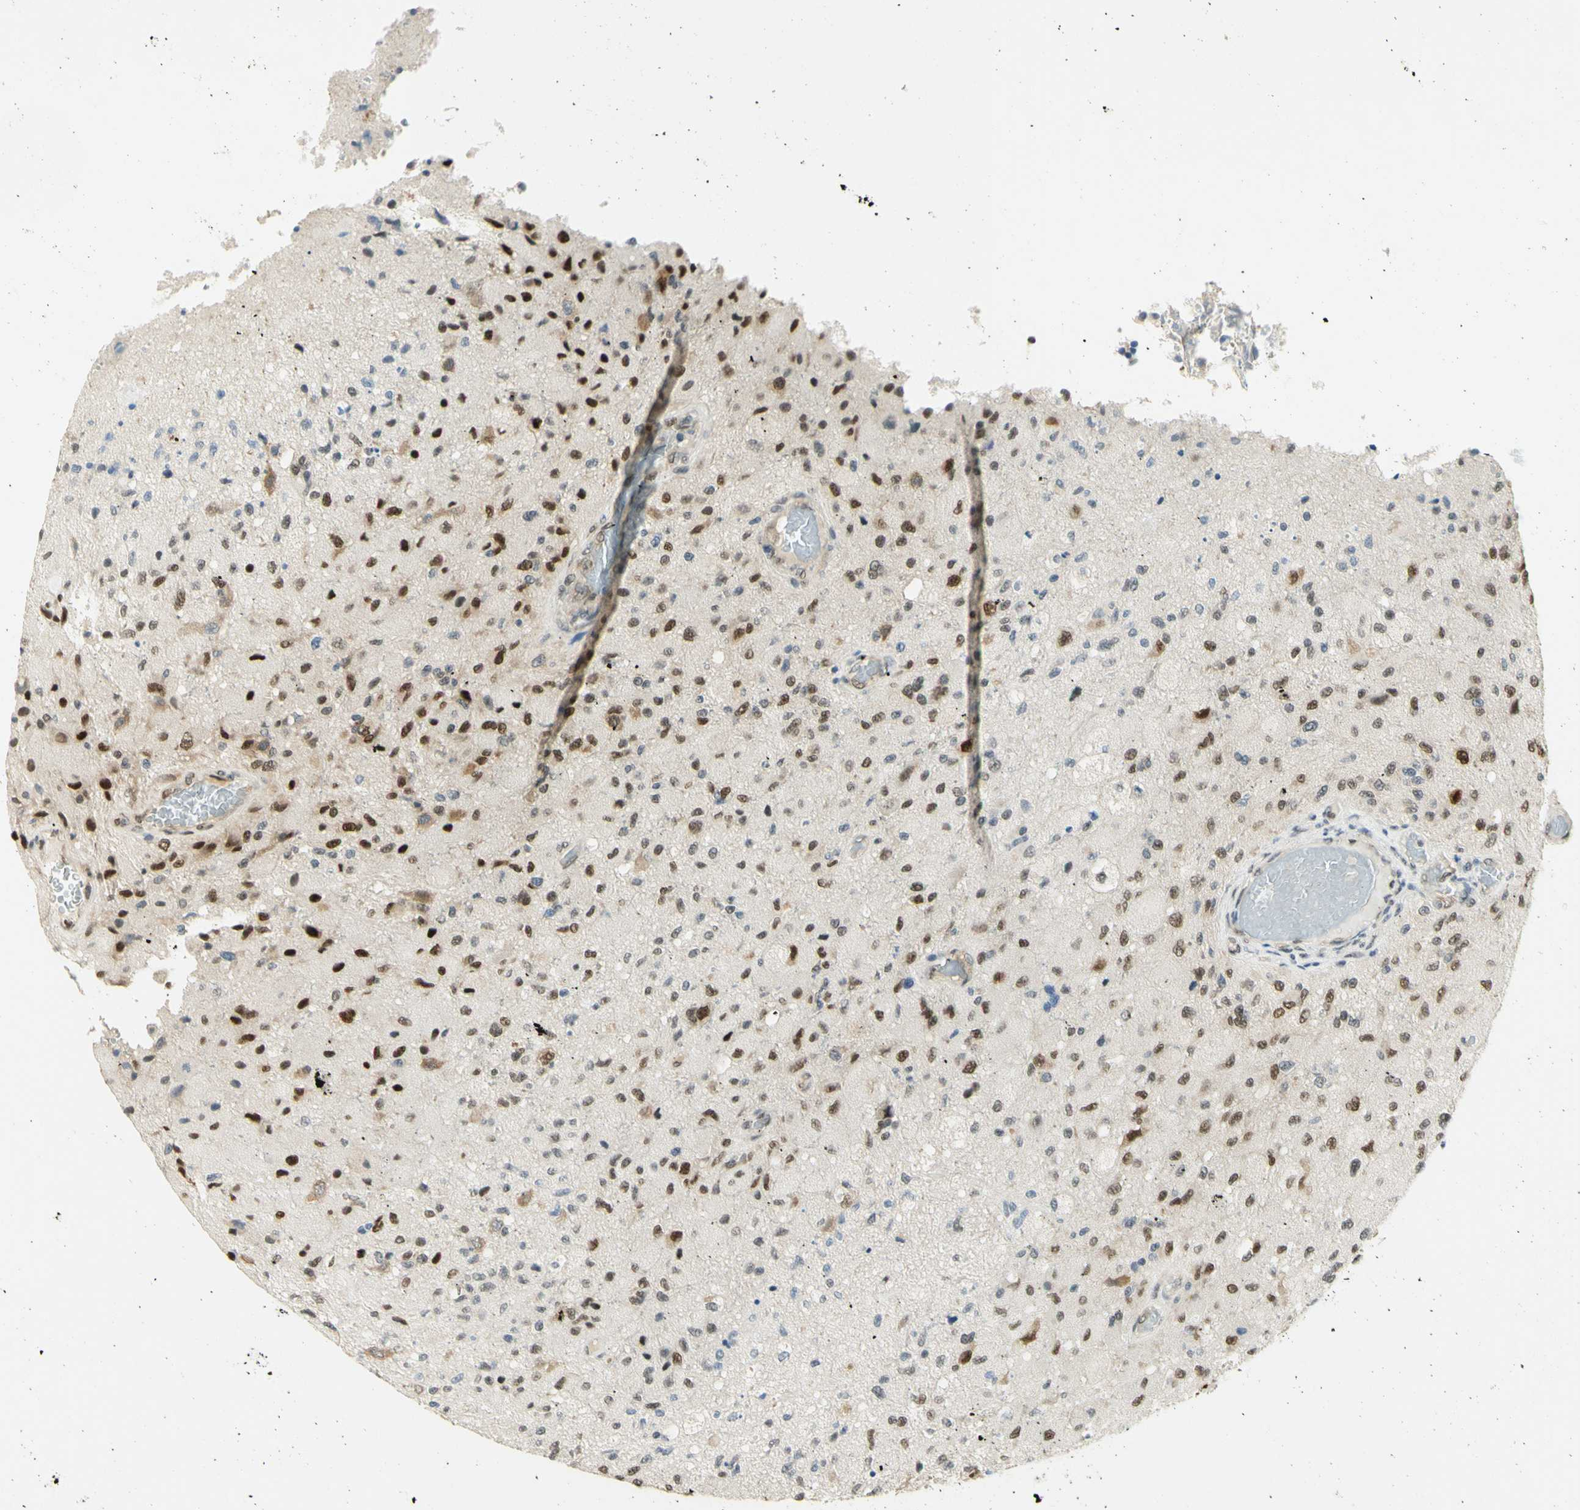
{"staining": {"intensity": "strong", "quantity": "25%-75%", "location": "nuclear"}, "tissue": "glioma", "cell_type": "Tumor cells", "image_type": "cancer", "snomed": [{"axis": "morphology", "description": "Normal tissue, NOS"}, {"axis": "morphology", "description": "Glioma, malignant, High grade"}, {"axis": "topography", "description": "Cerebral cortex"}], "caption": "Glioma stained for a protein (brown) demonstrates strong nuclear positive expression in about 25%-75% of tumor cells.", "gene": "DDX1", "patient": {"sex": "male", "age": 77}}